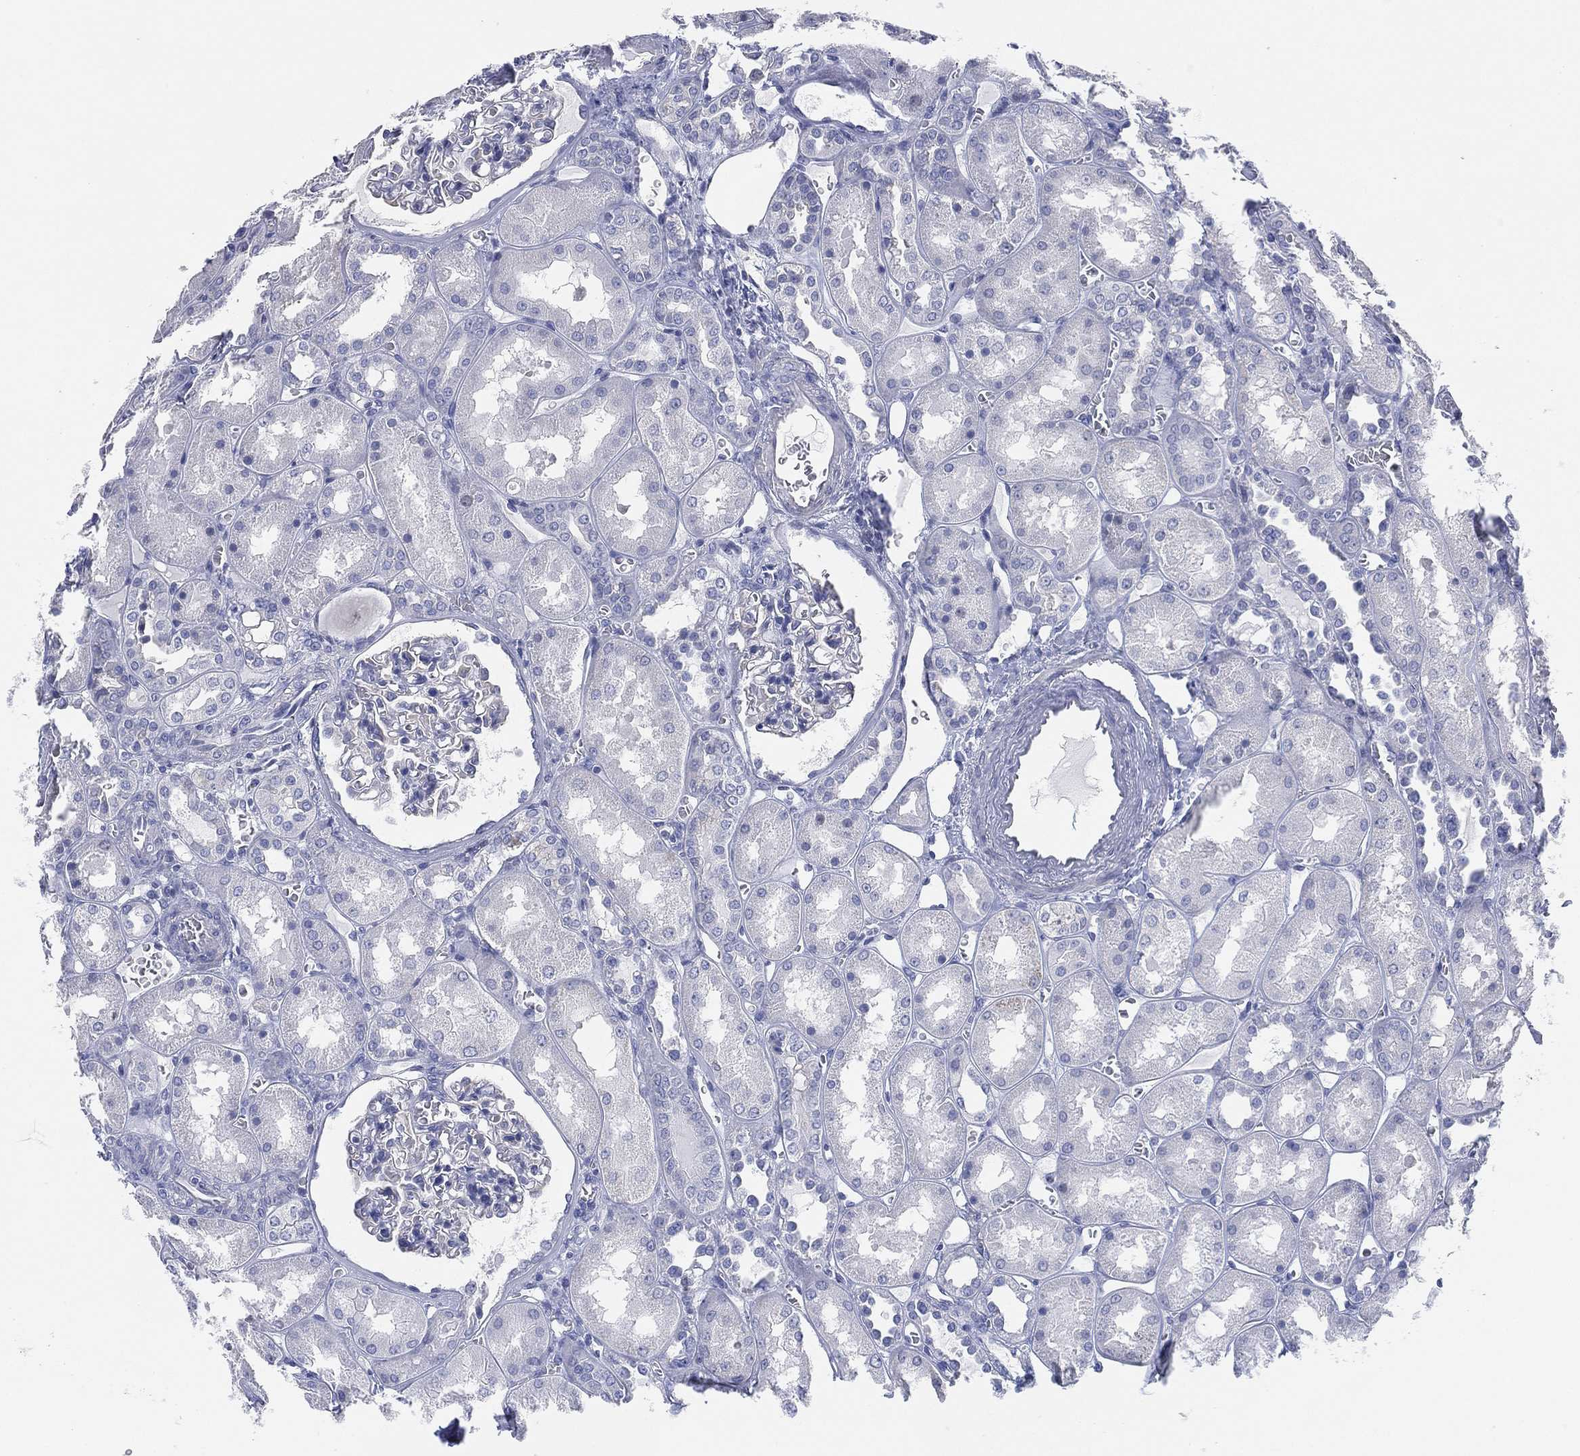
{"staining": {"intensity": "negative", "quantity": "none", "location": "none"}, "tissue": "kidney", "cell_type": "Cells in glomeruli", "image_type": "normal", "snomed": [{"axis": "morphology", "description": "Normal tissue, NOS"}, {"axis": "topography", "description": "Kidney"}], "caption": "Immunohistochemistry (IHC) image of benign kidney: kidney stained with DAB (3,3'-diaminobenzidine) demonstrates no significant protein positivity in cells in glomeruli. The staining was performed using DAB (3,3'-diaminobenzidine) to visualize the protein expression in brown, while the nuclei were stained in blue with hematoxylin (Magnification: 20x).", "gene": "CFTR", "patient": {"sex": "male", "age": 73}}